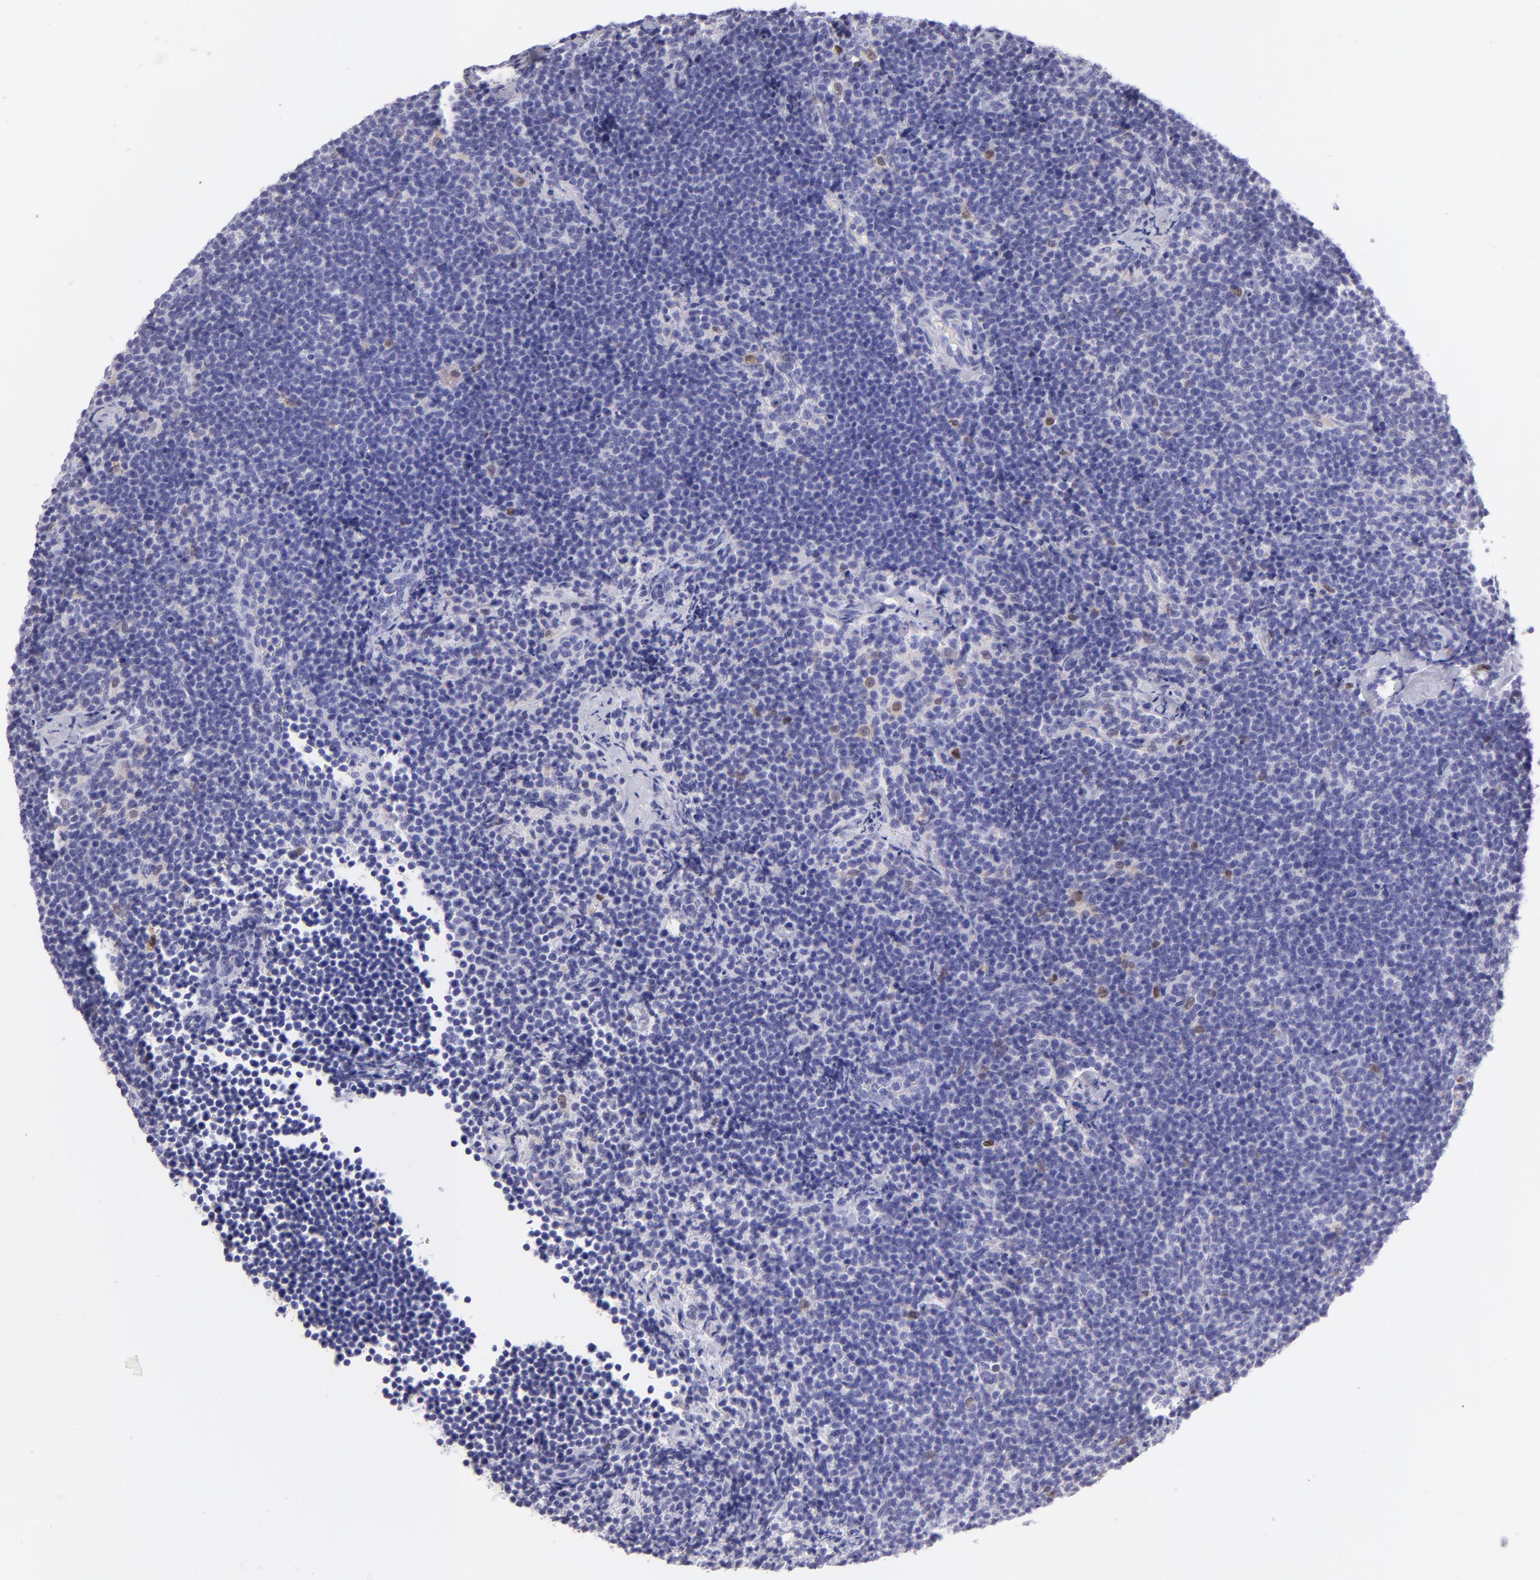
{"staining": {"intensity": "negative", "quantity": "none", "location": "none"}, "tissue": "lymphoma", "cell_type": "Tumor cells", "image_type": "cancer", "snomed": [{"axis": "morphology", "description": "Malignant lymphoma, non-Hodgkin's type, High grade"}, {"axis": "topography", "description": "Lymph node"}], "caption": "Immunohistochemistry (IHC) of lymphoma shows no staining in tumor cells. The staining was performed using DAB (3,3'-diaminobenzidine) to visualize the protein expression in brown, while the nuclei were stained in blue with hematoxylin (Magnification: 20x).", "gene": "MITF", "patient": {"sex": "female", "age": 58}}